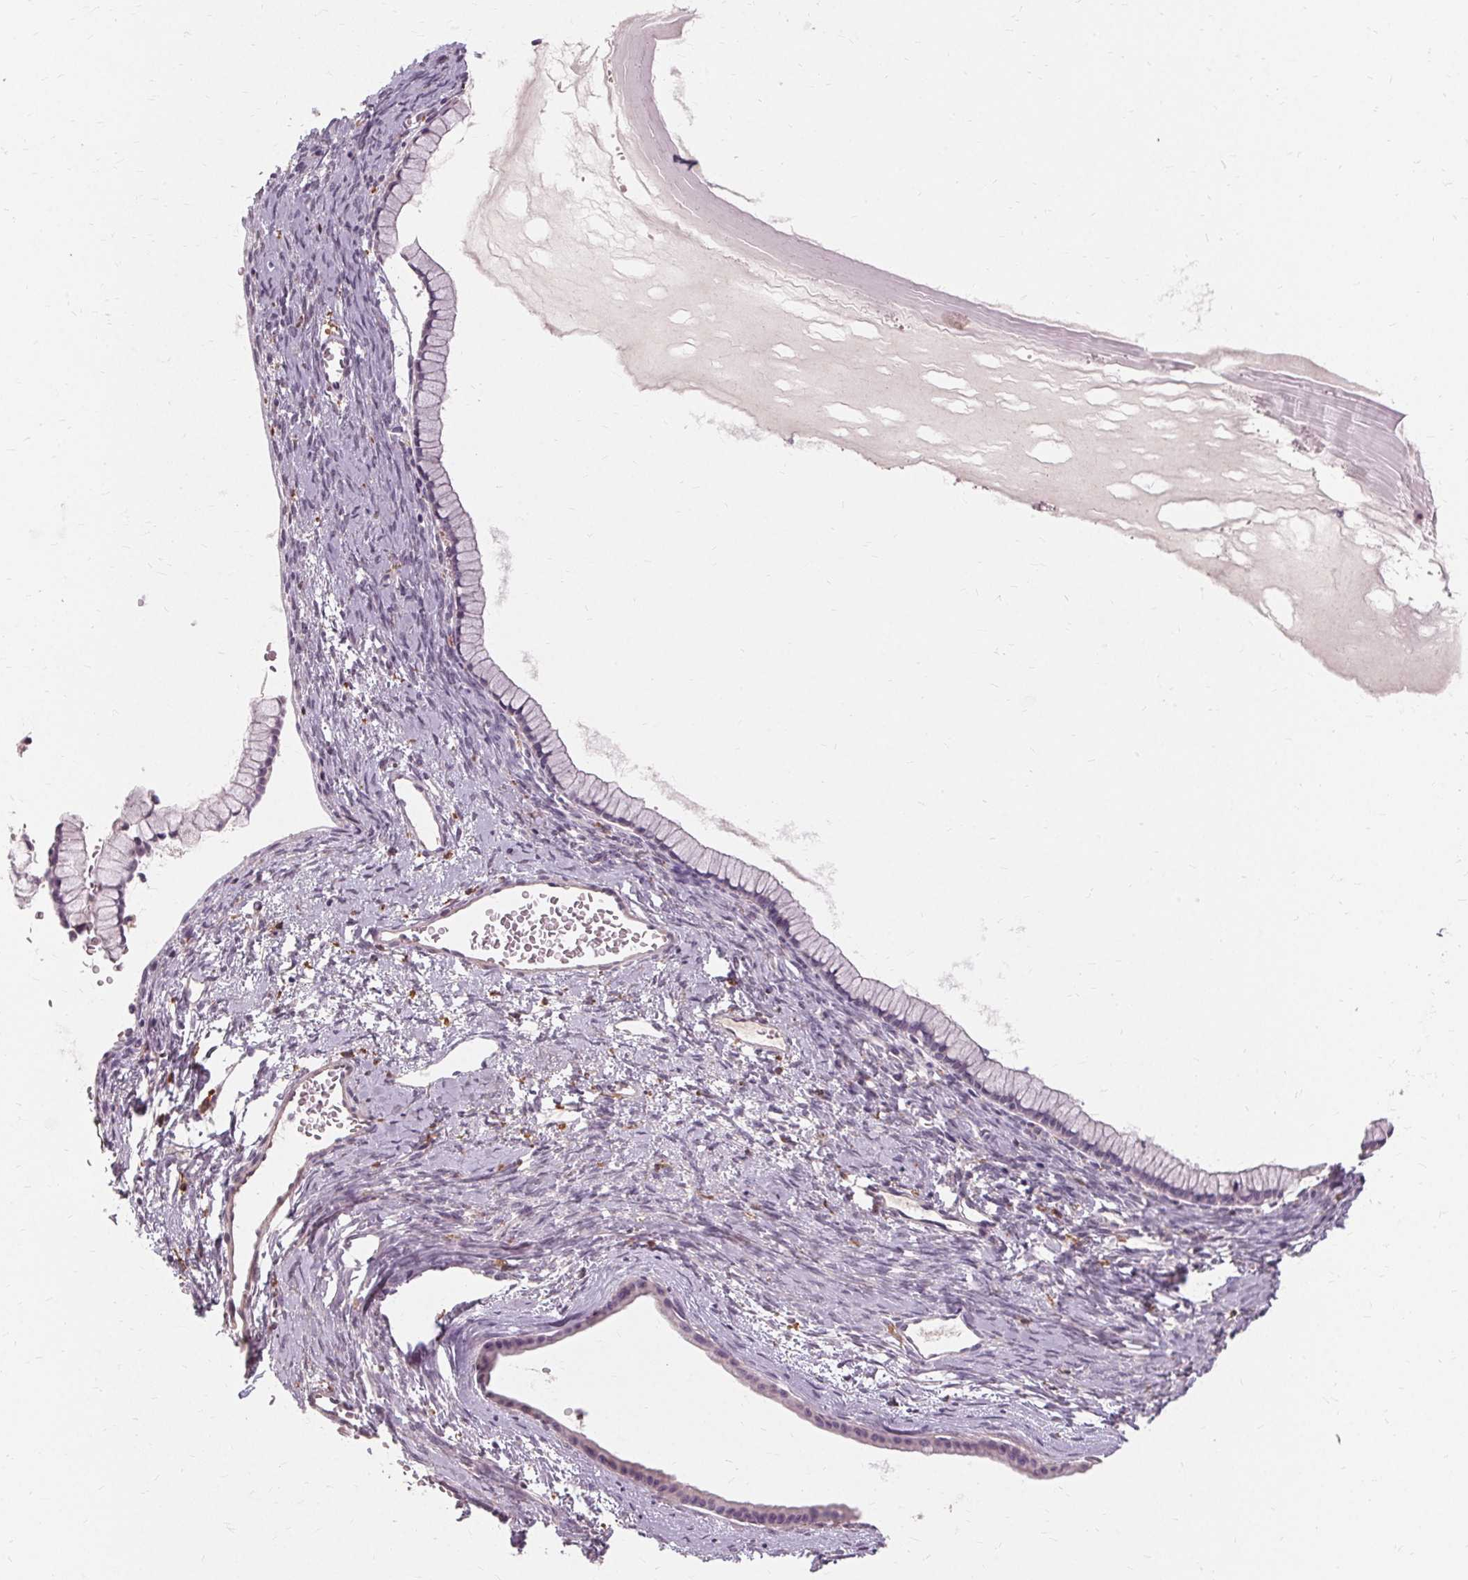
{"staining": {"intensity": "negative", "quantity": "none", "location": "none"}, "tissue": "ovarian cancer", "cell_type": "Tumor cells", "image_type": "cancer", "snomed": [{"axis": "morphology", "description": "Cystadenocarcinoma, mucinous, NOS"}, {"axis": "topography", "description": "Ovary"}], "caption": "This histopathology image is of mucinous cystadenocarcinoma (ovarian) stained with immunohistochemistry (IHC) to label a protein in brown with the nuclei are counter-stained blue. There is no expression in tumor cells.", "gene": "IFNGR1", "patient": {"sex": "female", "age": 41}}